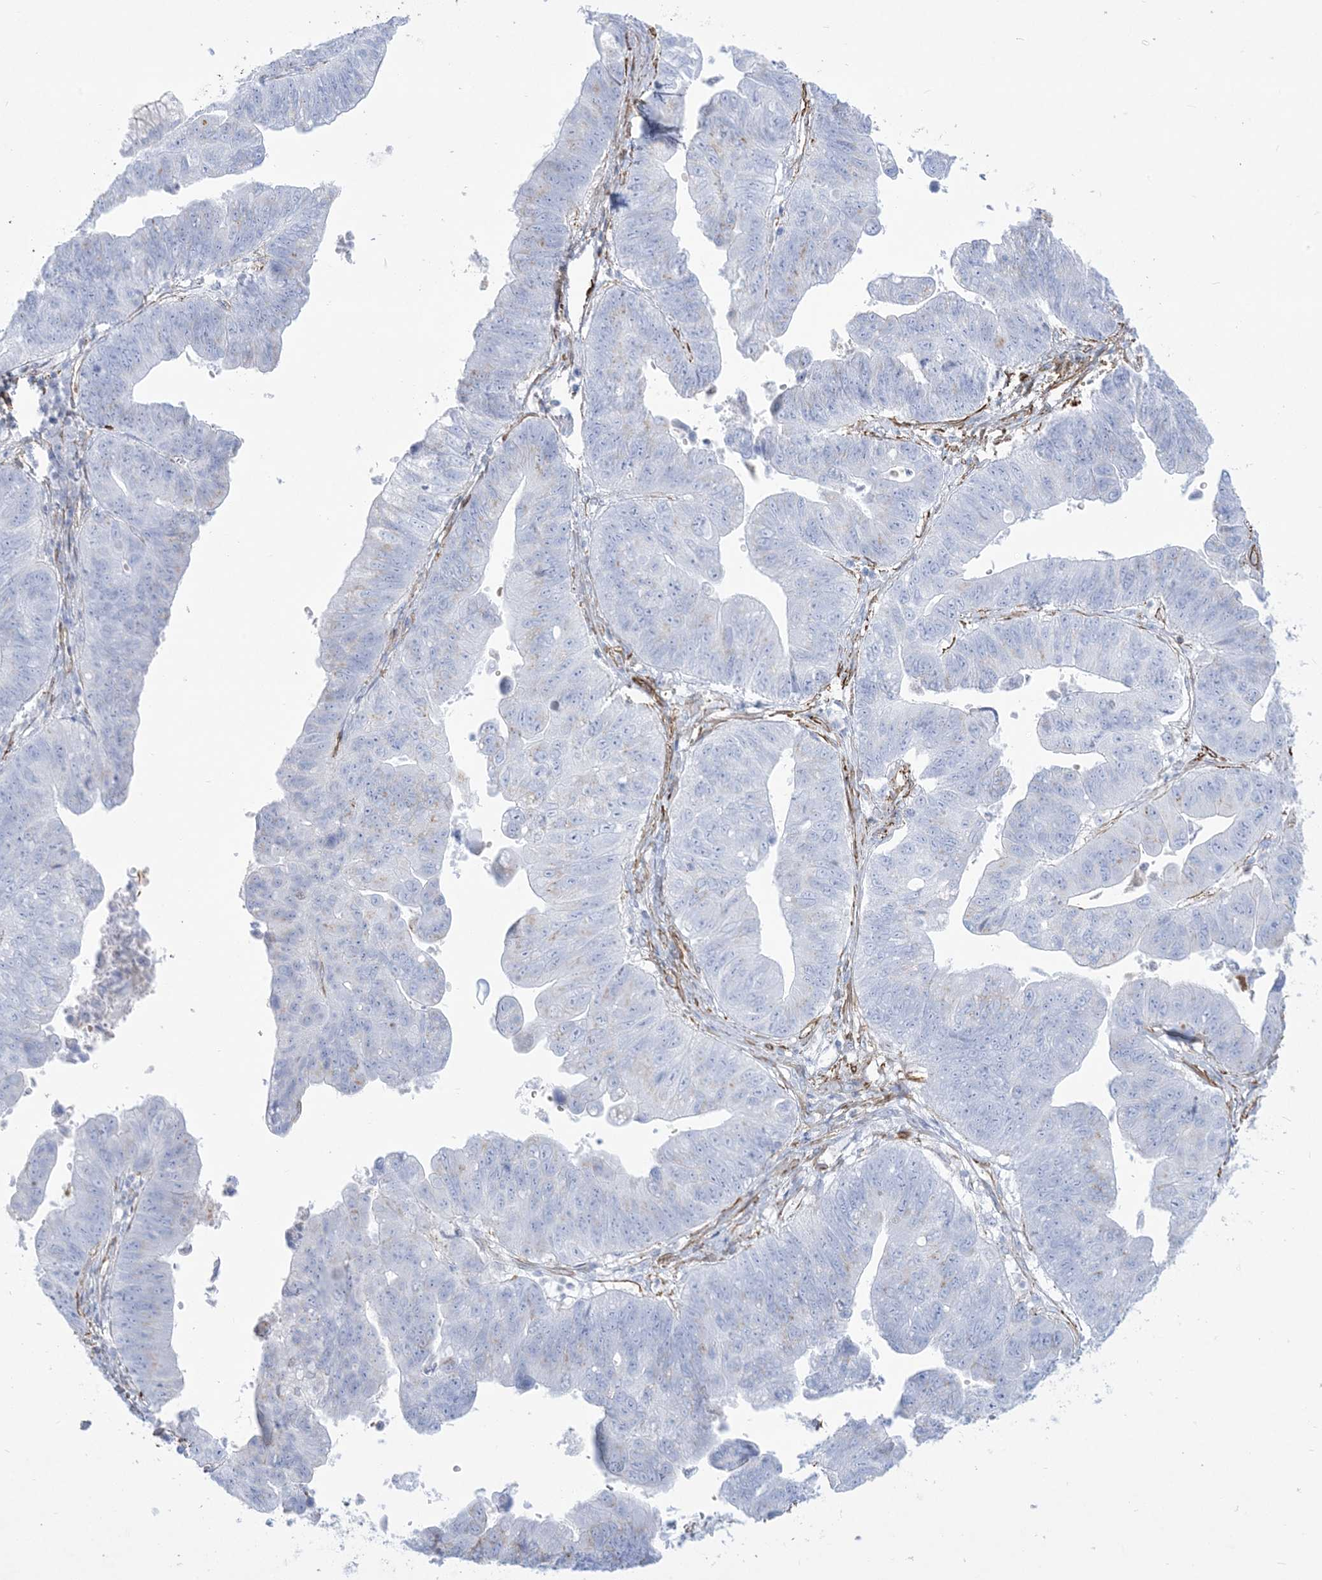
{"staining": {"intensity": "negative", "quantity": "none", "location": "none"}, "tissue": "stomach cancer", "cell_type": "Tumor cells", "image_type": "cancer", "snomed": [{"axis": "morphology", "description": "Adenocarcinoma, NOS"}, {"axis": "topography", "description": "Stomach"}], "caption": "This is a histopathology image of IHC staining of adenocarcinoma (stomach), which shows no expression in tumor cells.", "gene": "B3GNT7", "patient": {"sex": "male", "age": 59}}